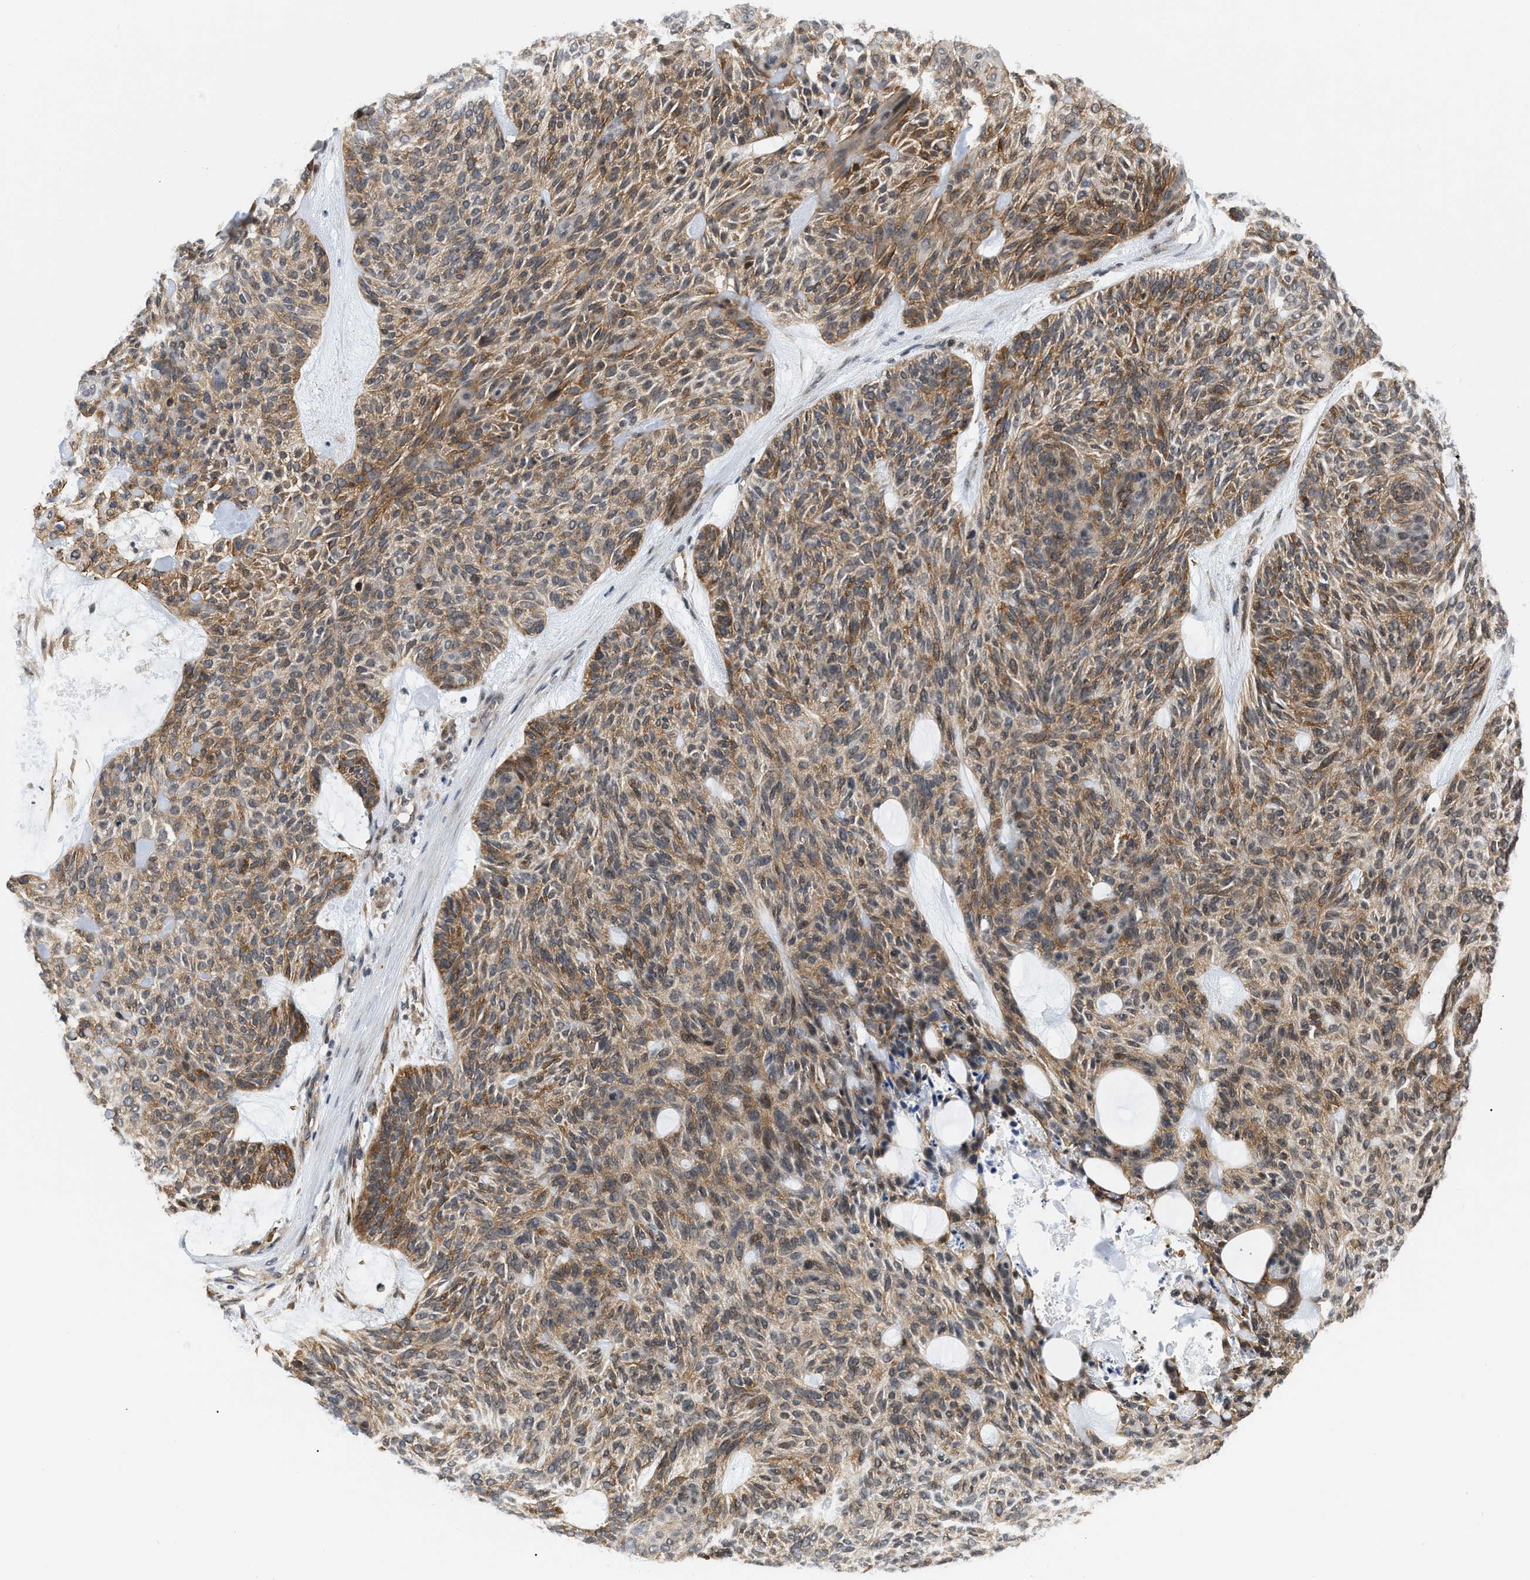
{"staining": {"intensity": "moderate", "quantity": ">75%", "location": "cytoplasmic/membranous,nuclear"}, "tissue": "skin cancer", "cell_type": "Tumor cells", "image_type": "cancer", "snomed": [{"axis": "morphology", "description": "Basal cell carcinoma"}, {"axis": "topography", "description": "Skin"}], "caption": "This histopathology image exhibits IHC staining of skin basal cell carcinoma, with medium moderate cytoplasmic/membranous and nuclear staining in about >75% of tumor cells.", "gene": "GPRASP2", "patient": {"sex": "male", "age": 55}}